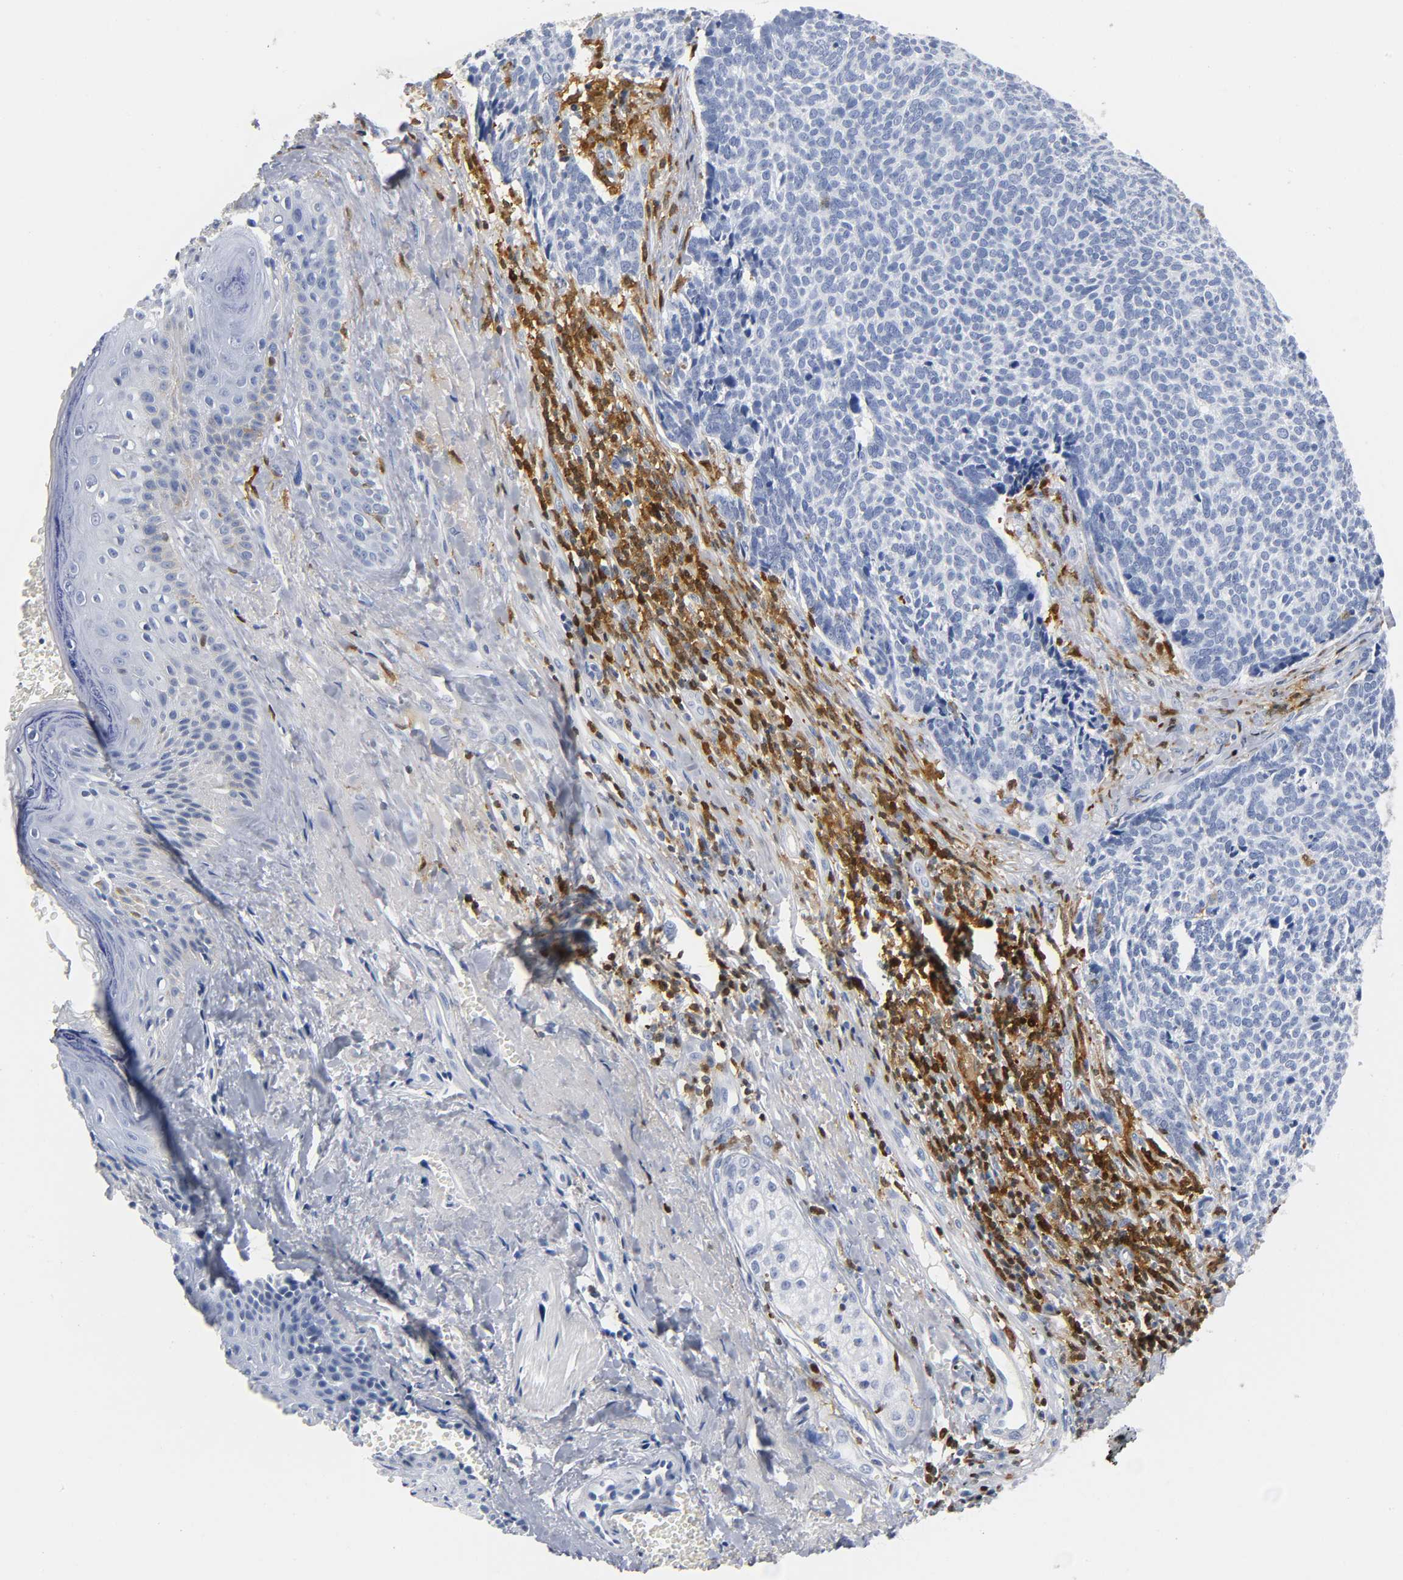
{"staining": {"intensity": "negative", "quantity": "none", "location": "none"}, "tissue": "skin cancer", "cell_type": "Tumor cells", "image_type": "cancer", "snomed": [{"axis": "morphology", "description": "Basal cell carcinoma"}, {"axis": "topography", "description": "Skin"}], "caption": "Basal cell carcinoma (skin) was stained to show a protein in brown. There is no significant expression in tumor cells.", "gene": "DOK2", "patient": {"sex": "male", "age": 84}}